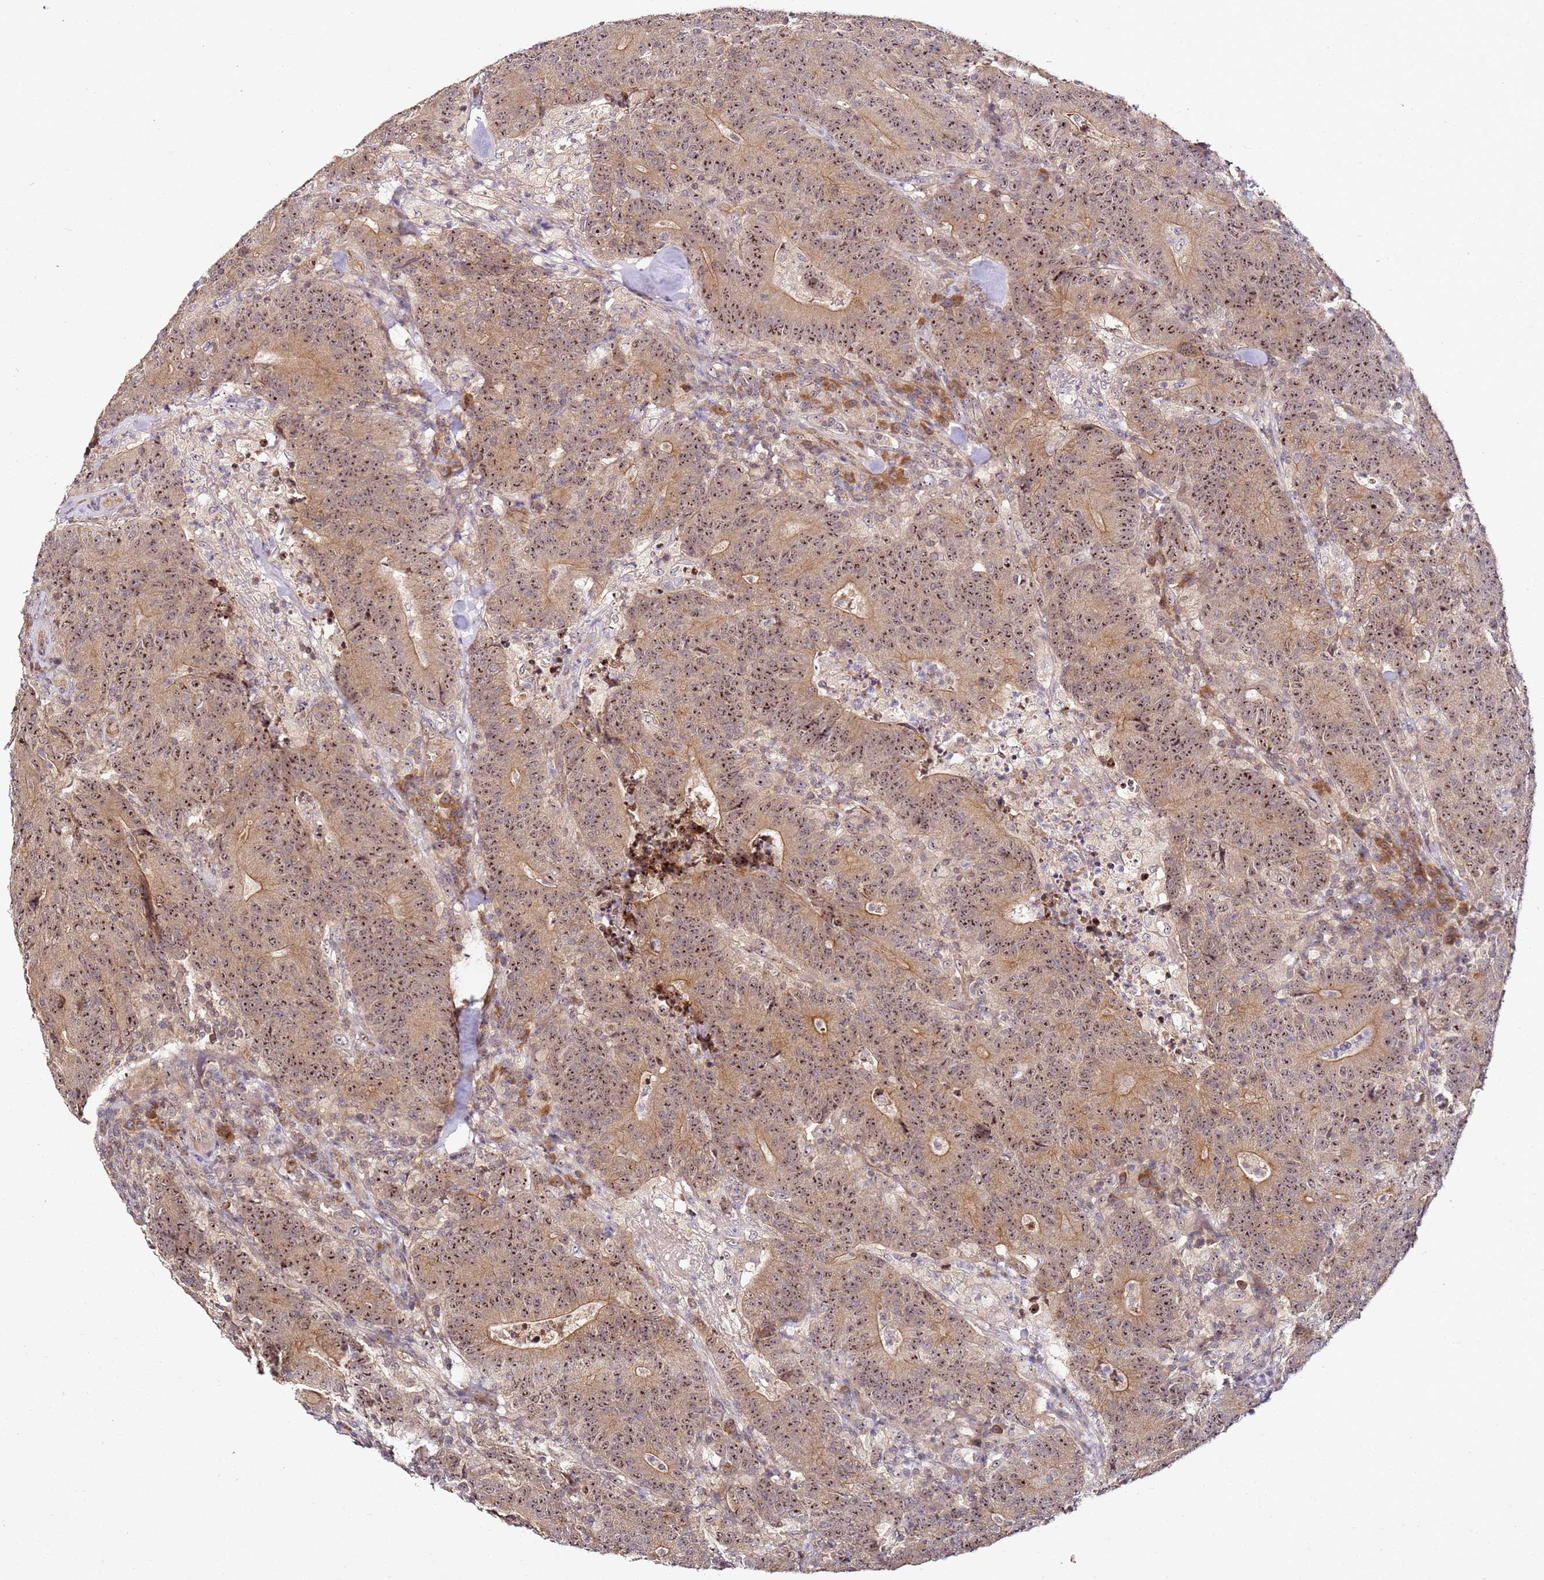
{"staining": {"intensity": "moderate", "quantity": ">75%", "location": "cytoplasmic/membranous,nuclear"}, "tissue": "colorectal cancer", "cell_type": "Tumor cells", "image_type": "cancer", "snomed": [{"axis": "morphology", "description": "Adenocarcinoma, NOS"}, {"axis": "topography", "description": "Colon"}], "caption": "Human colorectal cancer stained with a brown dye shows moderate cytoplasmic/membranous and nuclear positive staining in about >75% of tumor cells.", "gene": "DDX27", "patient": {"sex": "female", "age": 75}}